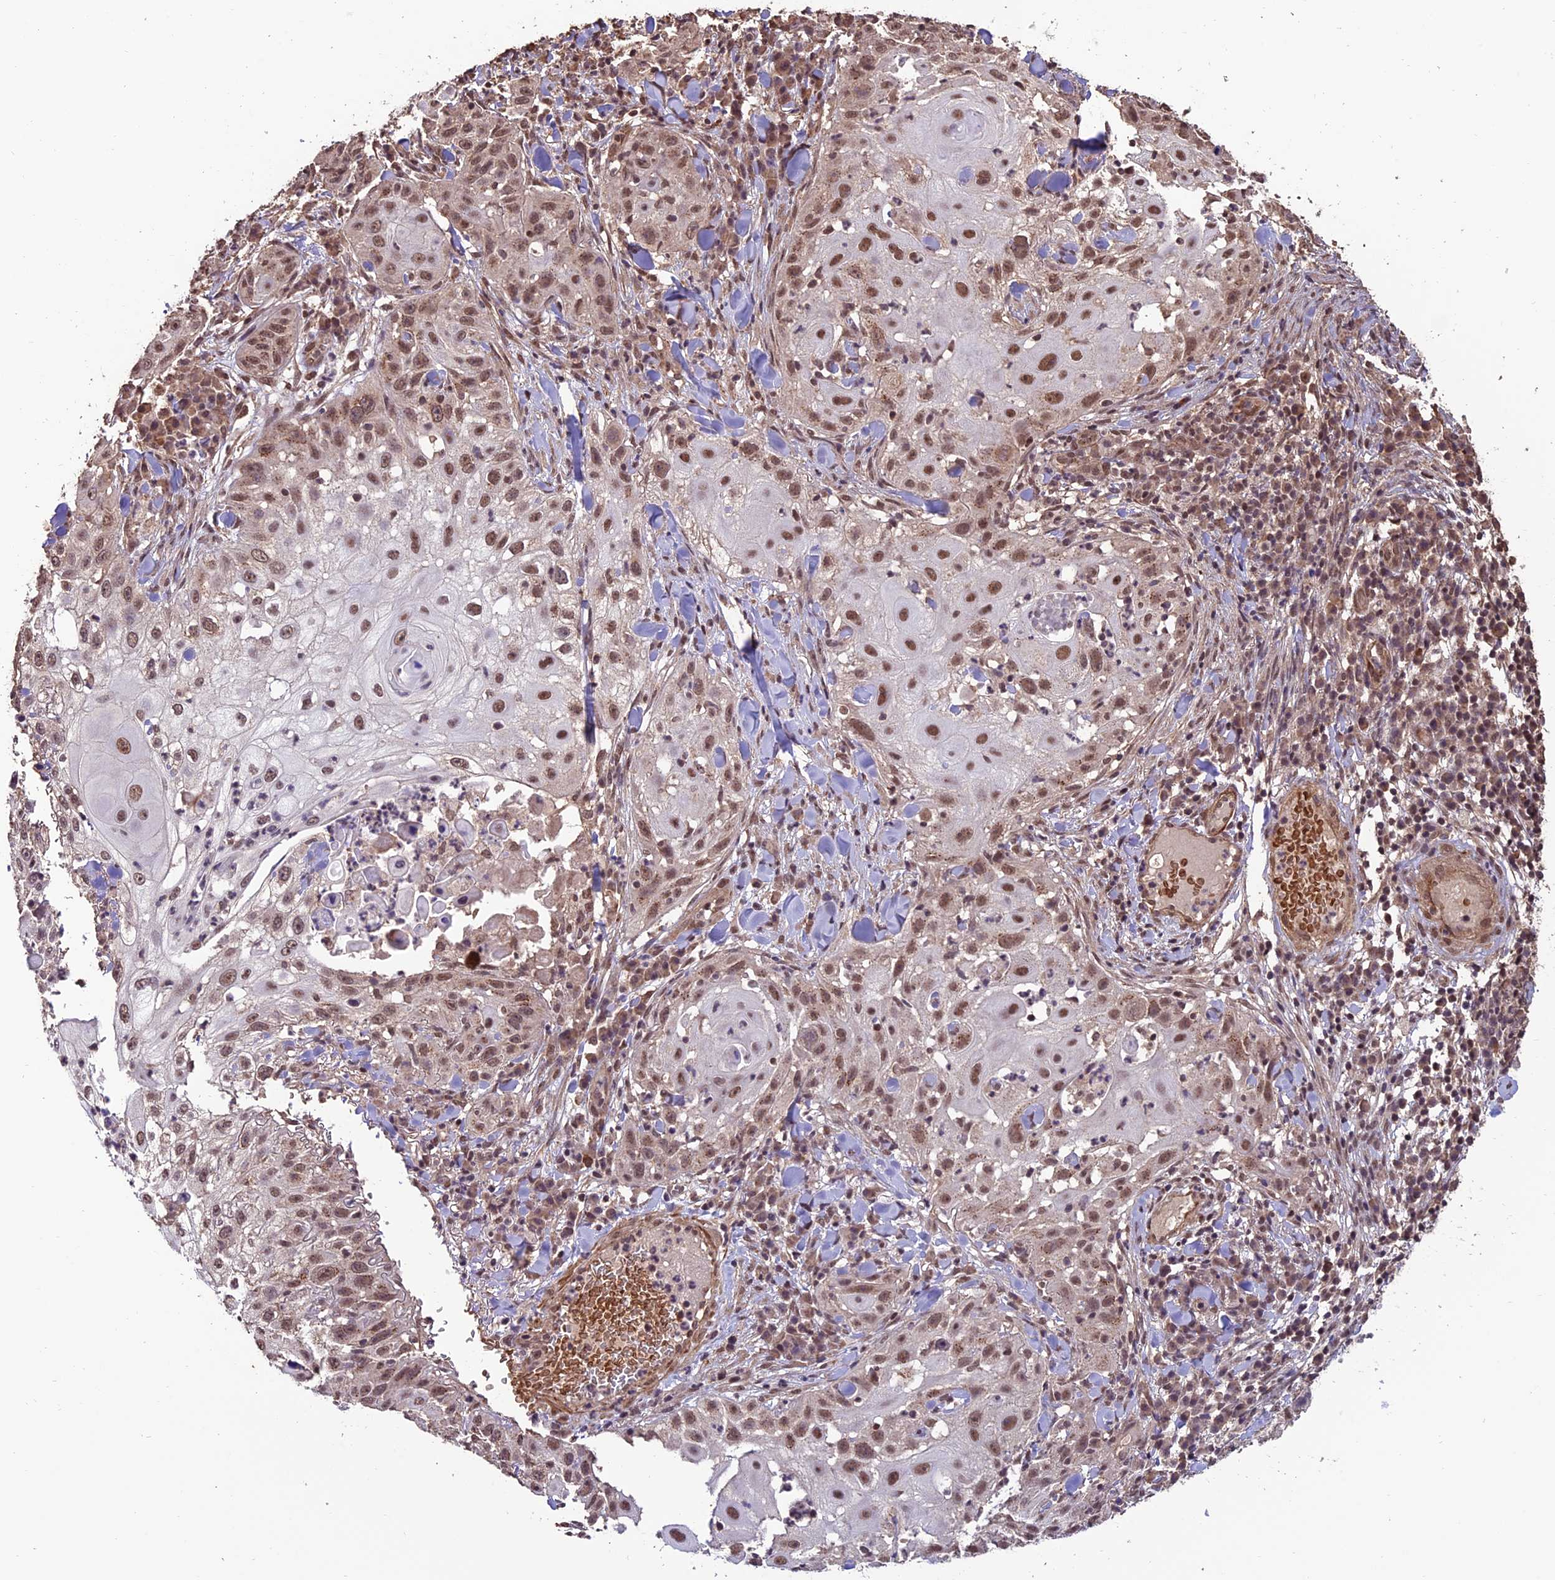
{"staining": {"intensity": "moderate", "quantity": ">75%", "location": "nuclear"}, "tissue": "skin cancer", "cell_type": "Tumor cells", "image_type": "cancer", "snomed": [{"axis": "morphology", "description": "Squamous cell carcinoma, NOS"}, {"axis": "topography", "description": "Skin"}], "caption": "Tumor cells exhibit medium levels of moderate nuclear positivity in approximately >75% of cells in human skin cancer.", "gene": "CABIN1", "patient": {"sex": "female", "age": 44}}